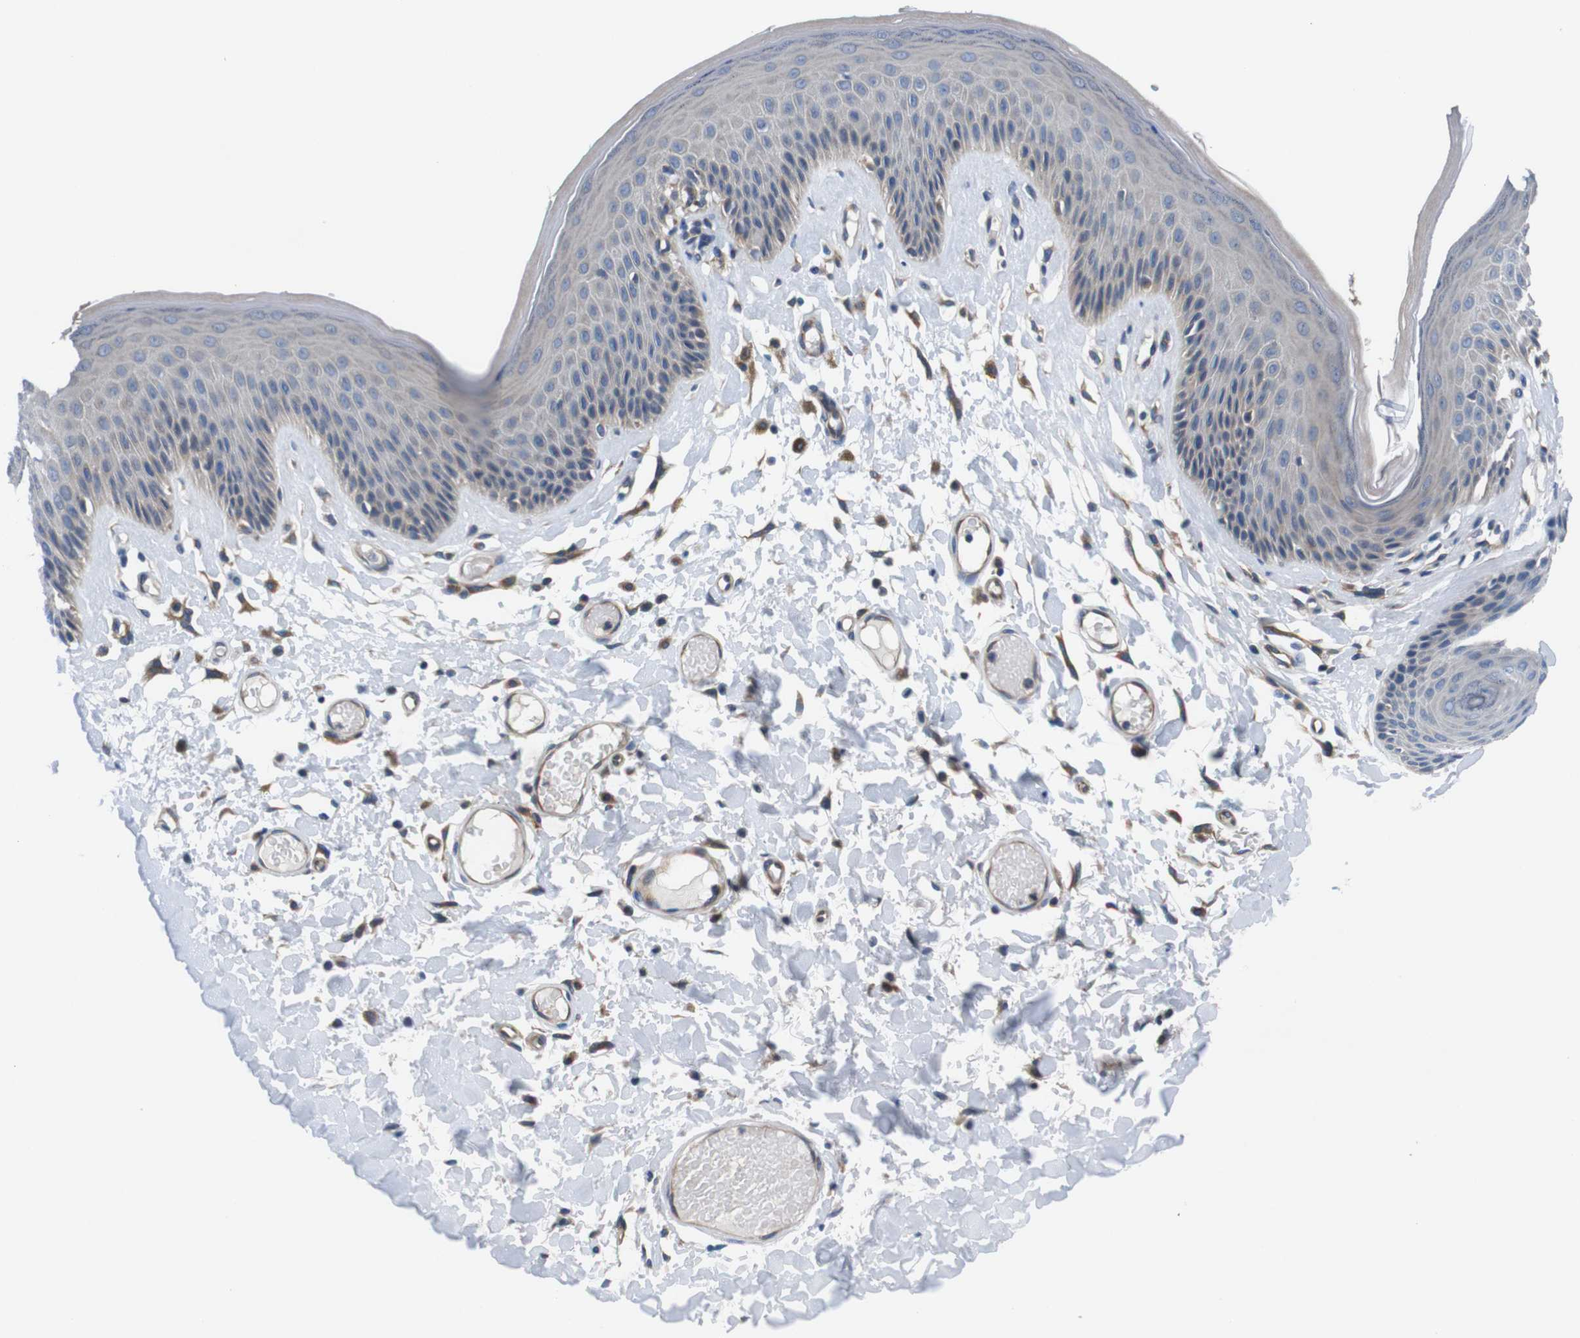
{"staining": {"intensity": "negative", "quantity": "none", "location": "none"}, "tissue": "skin", "cell_type": "Epidermal cells", "image_type": "normal", "snomed": [{"axis": "morphology", "description": "Normal tissue, NOS"}, {"axis": "topography", "description": "Vulva"}], "caption": "This is an IHC photomicrograph of normal skin. There is no staining in epidermal cells.", "gene": "JAK1", "patient": {"sex": "female", "age": 73}}